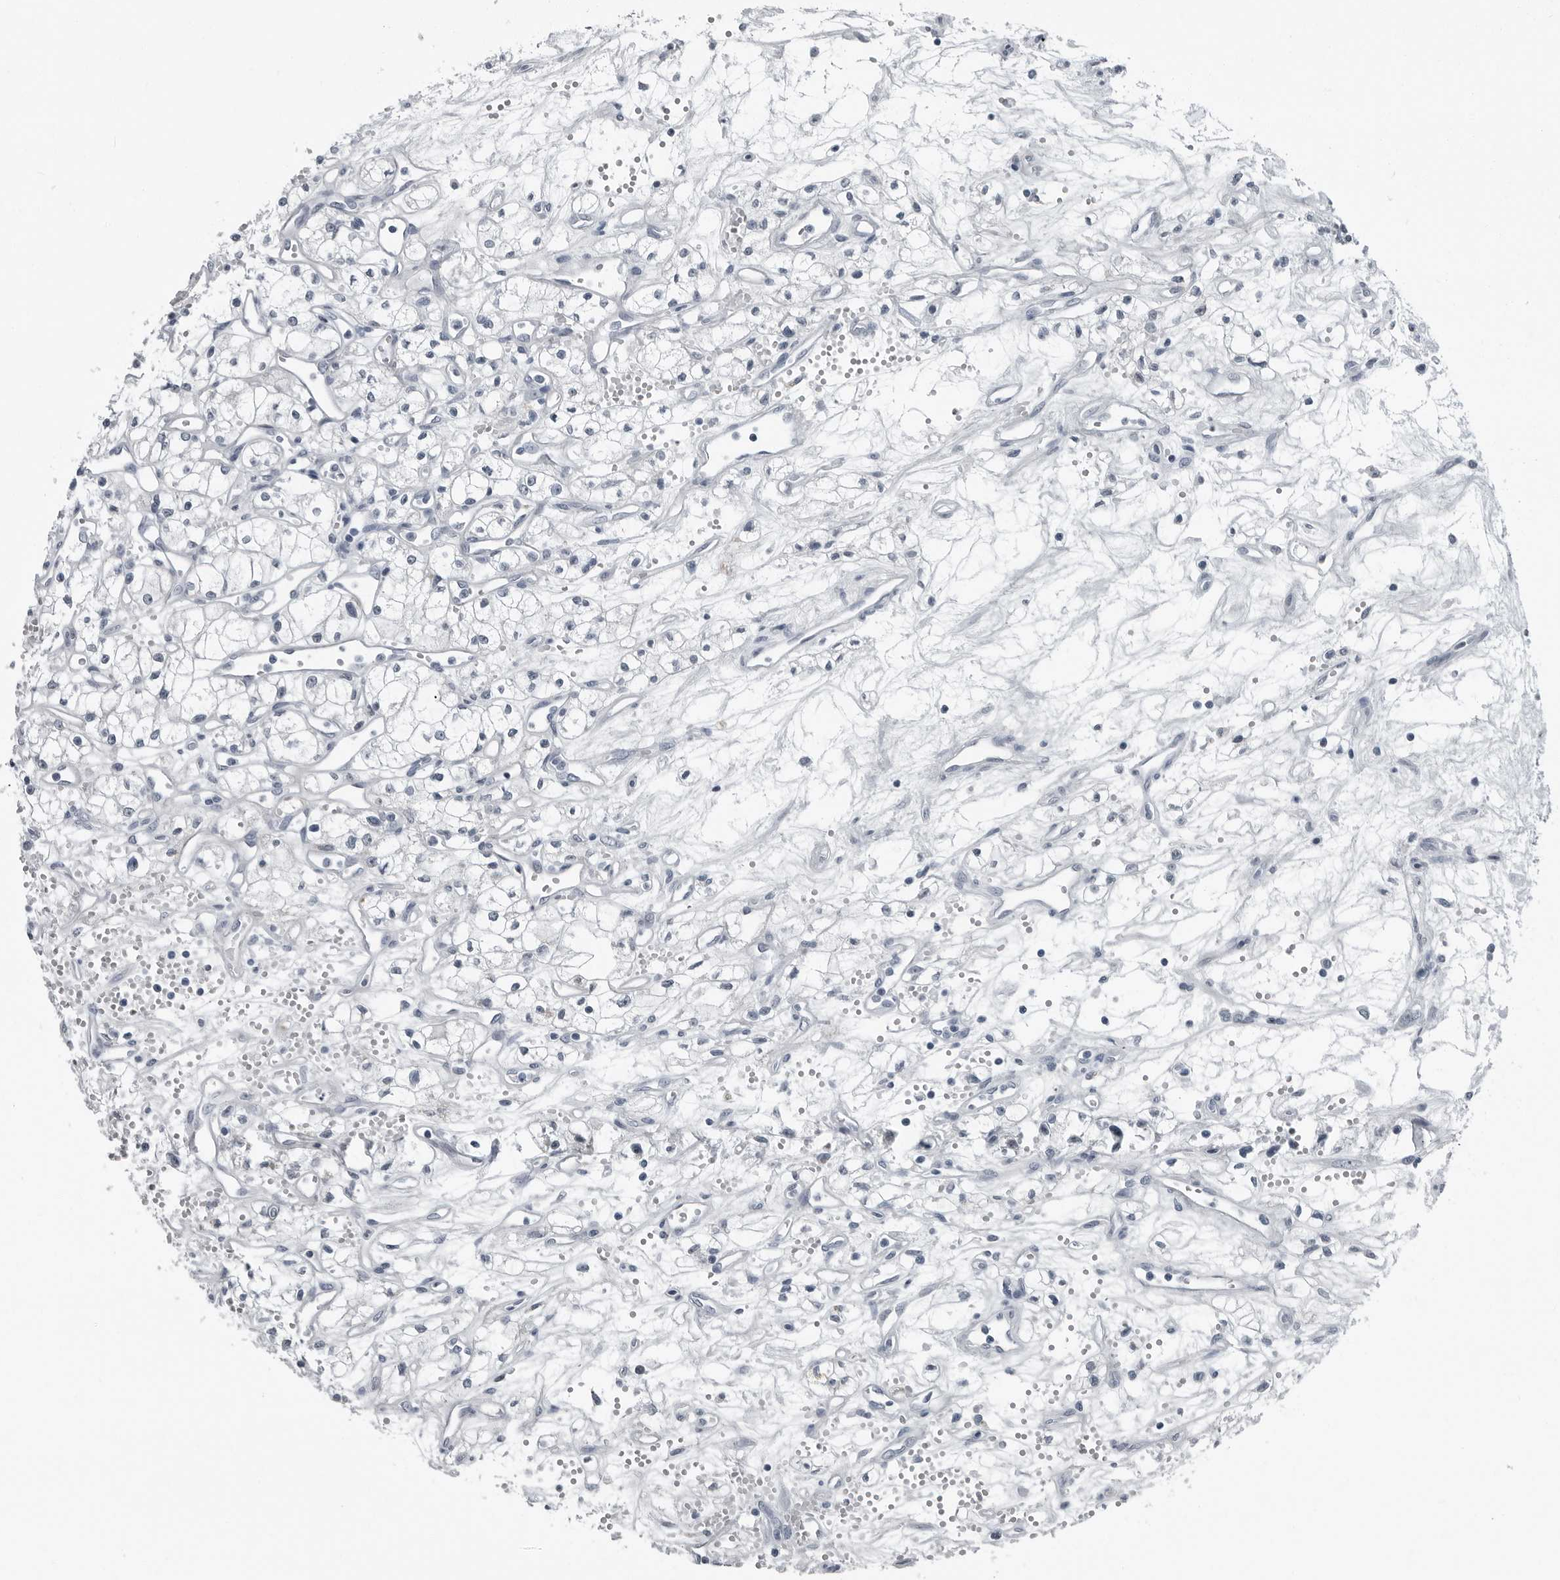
{"staining": {"intensity": "negative", "quantity": "none", "location": "none"}, "tissue": "renal cancer", "cell_type": "Tumor cells", "image_type": "cancer", "snomed": [{"axis": "morphology", "description": "Adenocarcinoma, NOS"}, {"axis": "topography", "description": "Kidney"}], "caption": "The immunohistochemistry image has no significant staining in tumor cells of renal adenocarcinoma tissue.", "gene": "PDCD11", "patient": {"sex": "male", "age": 59}}